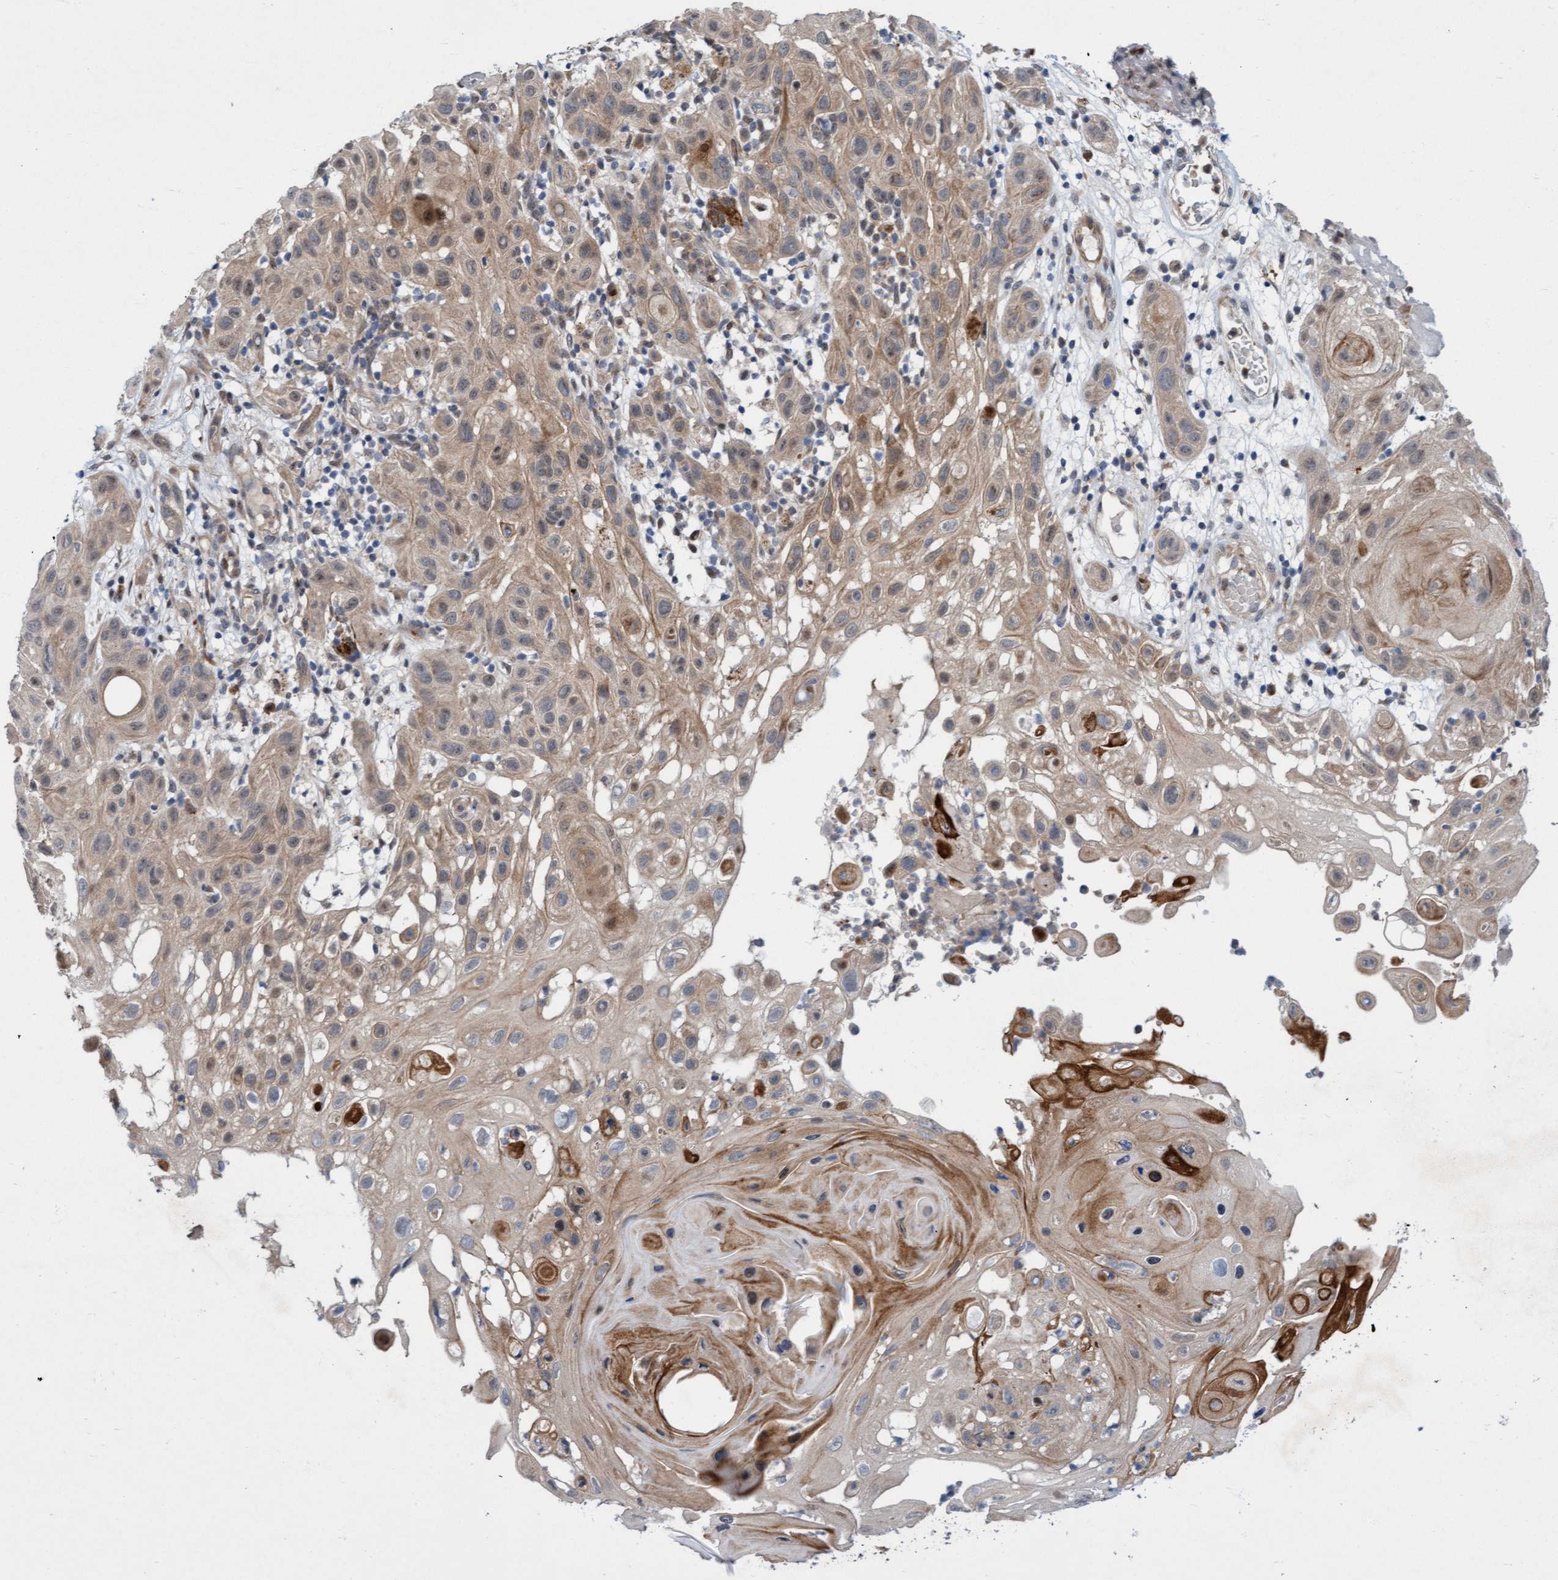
{"staining": {"intensity": "strong", "quantity": "<25%", "location": "cytoplasmic/membranous"}, "tissue": "skin cancer", "cell_type": "Tumor cells", "image_type": "cancer", "snomed": [{"axis": "morphology", "description": "Squamous cell carcinoma, NOS"}, {"axis": "topography", "description": "Skin"}], "caption": "Skin cancer (squamous cell carcinoma) stained with a protein marker reveals strong staining in tumor cells.", "gene": "RAP1GAP2", "patient": {"sex": "female", "age": 96}}